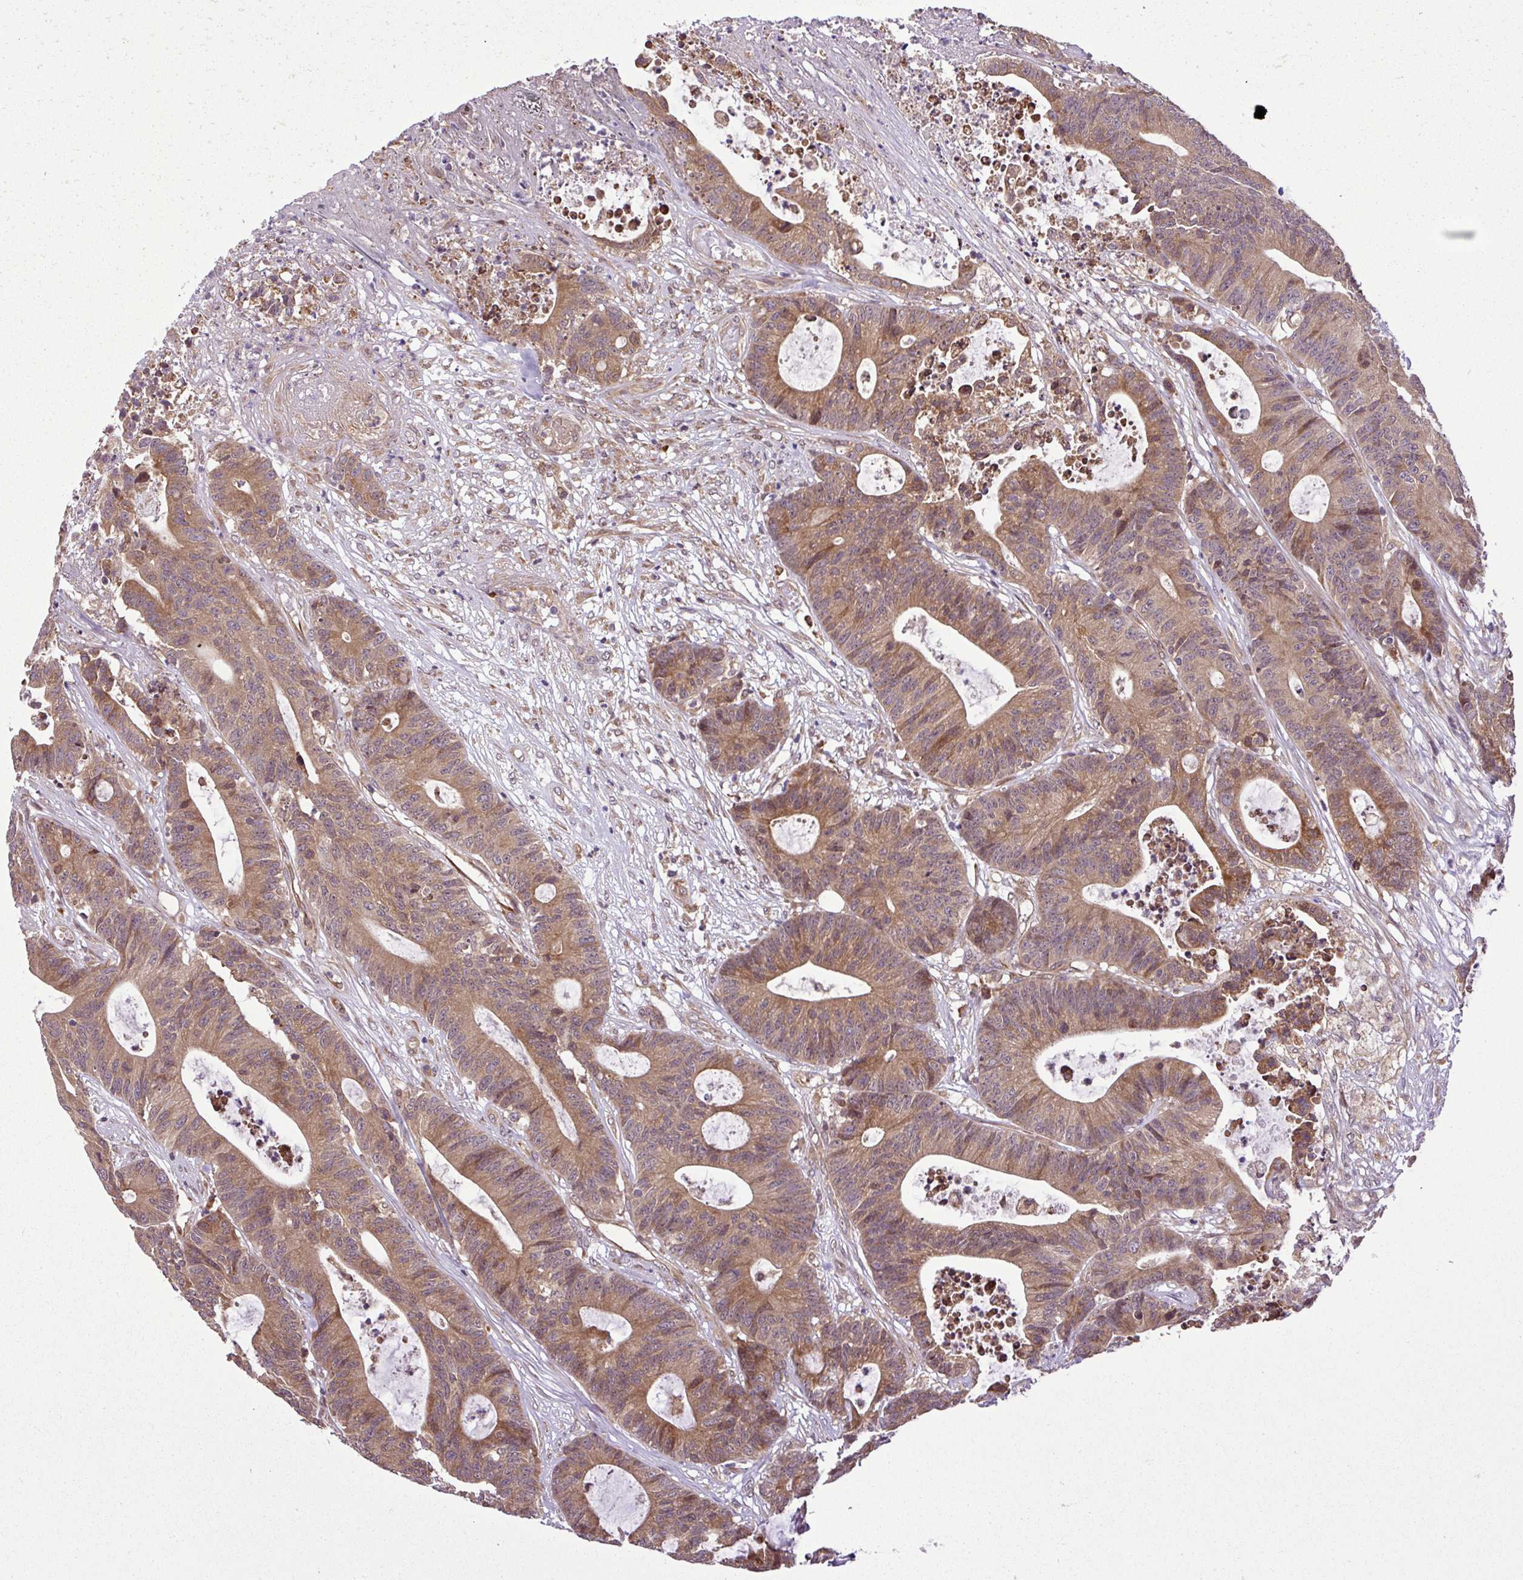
{"staining": {"intensity": "moderate", "quantity": ">75%", "location": "cytoplasmic/membranous"}, "tissue": "colorectal cancer", "cell_type": "Tumor cells", "image_type": "cancer", "snomed": [{"axis": "morphology", "description": "Adenocarcinoma, NOS"}, {"axis": "topography", "description": "Colon"}], "caption": "Protein staining reveals moderate cytoplasmic/membranous expression in approximately >75% of tumor cells in colorectal adenocarcinoma. Using DAB (3,3'-diaminobenzidine) (brown) and hematoxylin (blue) stains, captured at high magnification using brightfield microscopy.", "gene": "DLGAP4", "patient": {"sex": "female", "age": 84}}